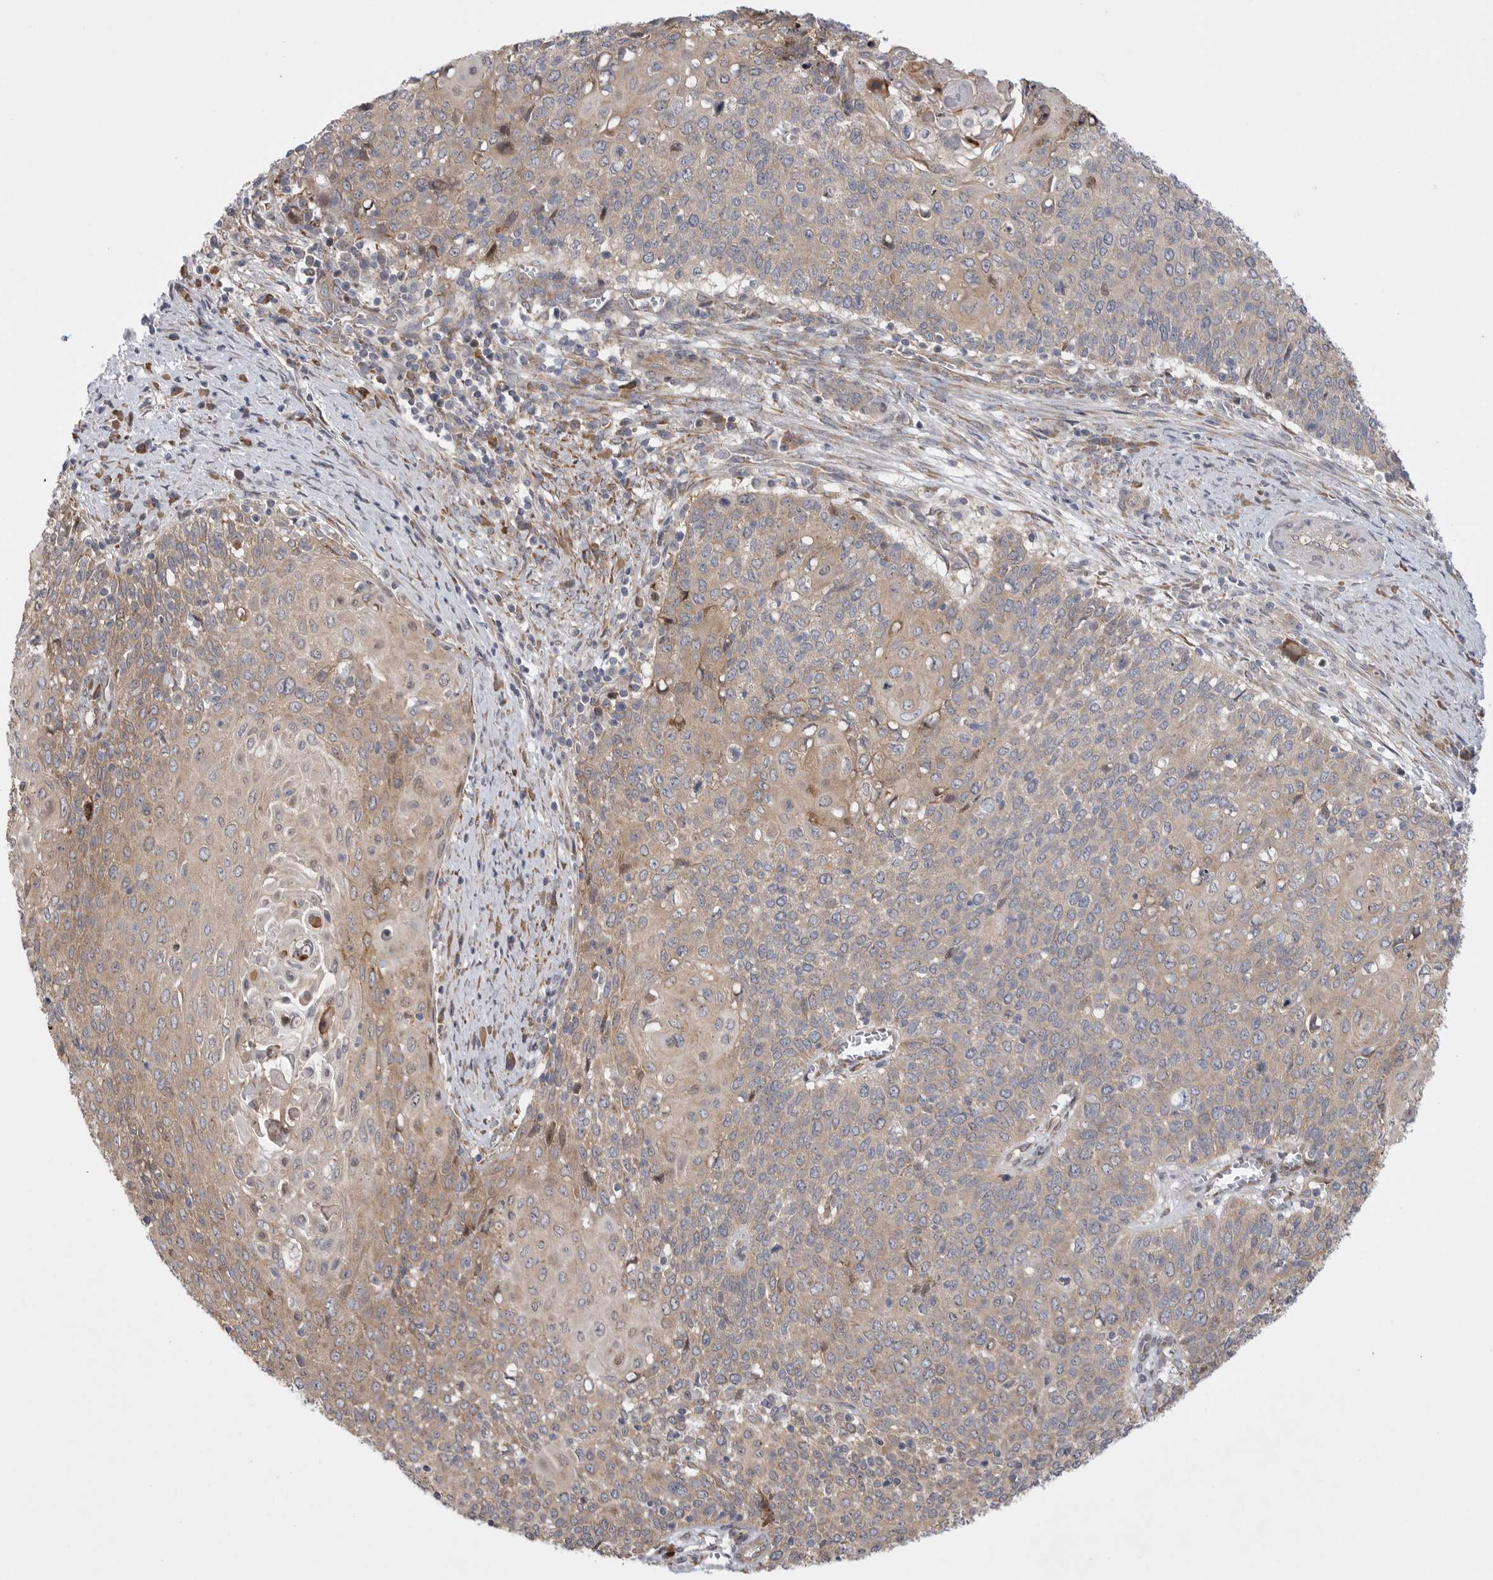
{"staining": {"intensity": "weak", "quantity": "25%-75%", "location": "cytoplasmic/membranous"}, "tissue": "cervical cancer", "cell_type": "Tumor cells", "image_type": "cancer", "snomed": [{"axis": "morphology", "description": "Squamous cell carcinoma, NOS"}, {"axis": "topography", "description": "Cervix"}], "caption": "Human cervical squamous cell carcinoma stained with a protein marker shows weak staining in tumor cells.", "gene": "FBXO43", "patient": {"sex": "female", "age": 39}}